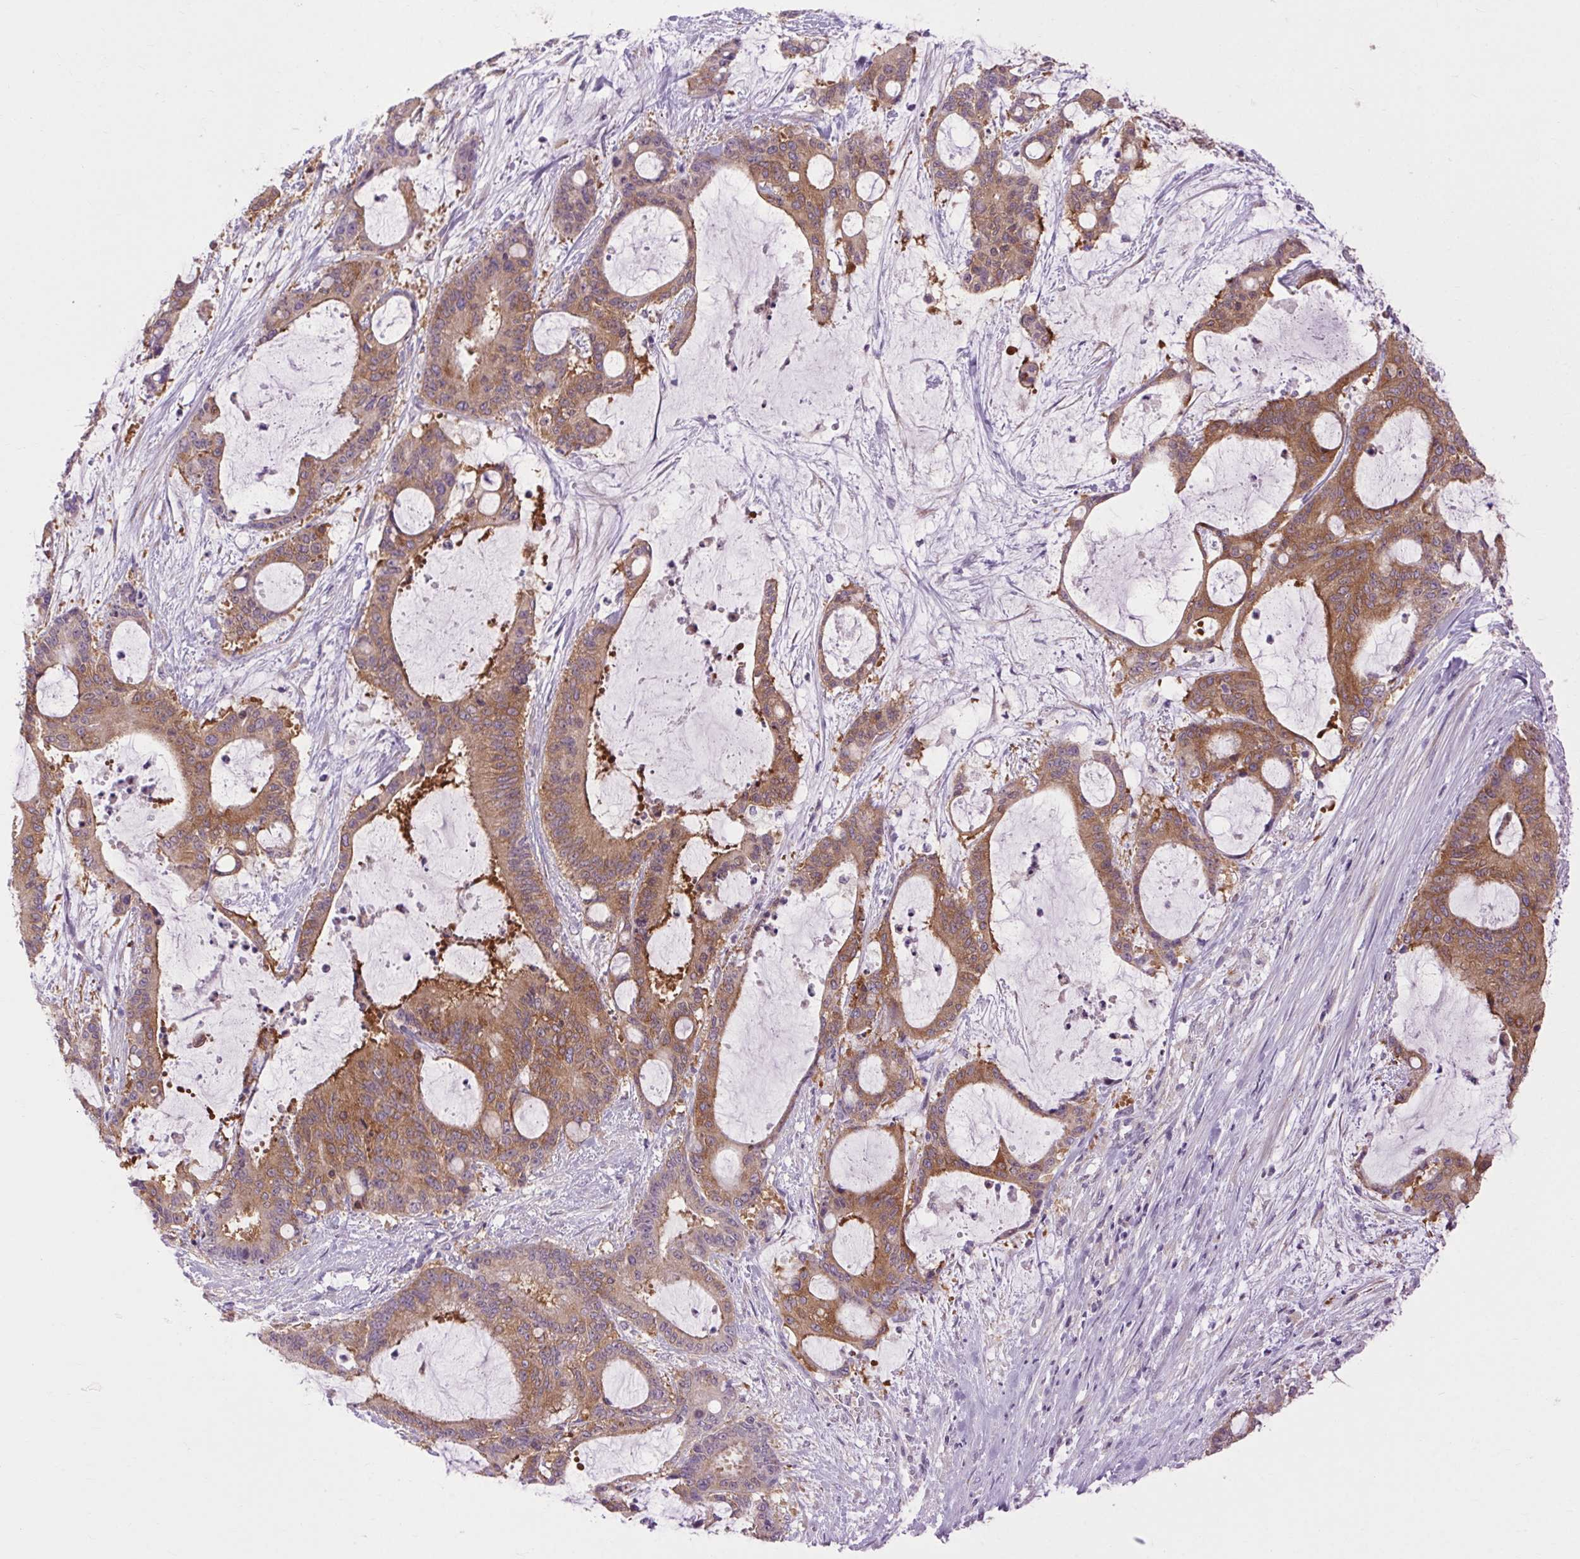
{"staining": {"intensity": "moderate", "quantity": ">75%", "location": "cytoplasmic/membranous"}, "tissue": "liver cancer", "cell_type": "Tumor cells", "image_type": "cancer", "snomed": [{"axis": "morphology", "description": "Normal tissue, NOS"}, {"axis": "morphology", "description": "Cholangiocarcinoma"}, {"axis": "topography", "description": "Liver"}, {"axis": "topography", "description": "Peripheral nerve tissue"}], "caption": "Immunohistochemical staining of human liver cancer demonstrates moderate cytoplasmic/membranous protein staining in about >75% of tumor cells. The staining is performed using DAB (3,3'-diaminobenzidine) brown chromogen to label protein expression. The nuclei are counter-stained blue using hematoxylin.", "gene": "SOWAHC", "patient": {"sex": "female", "age": 73}}